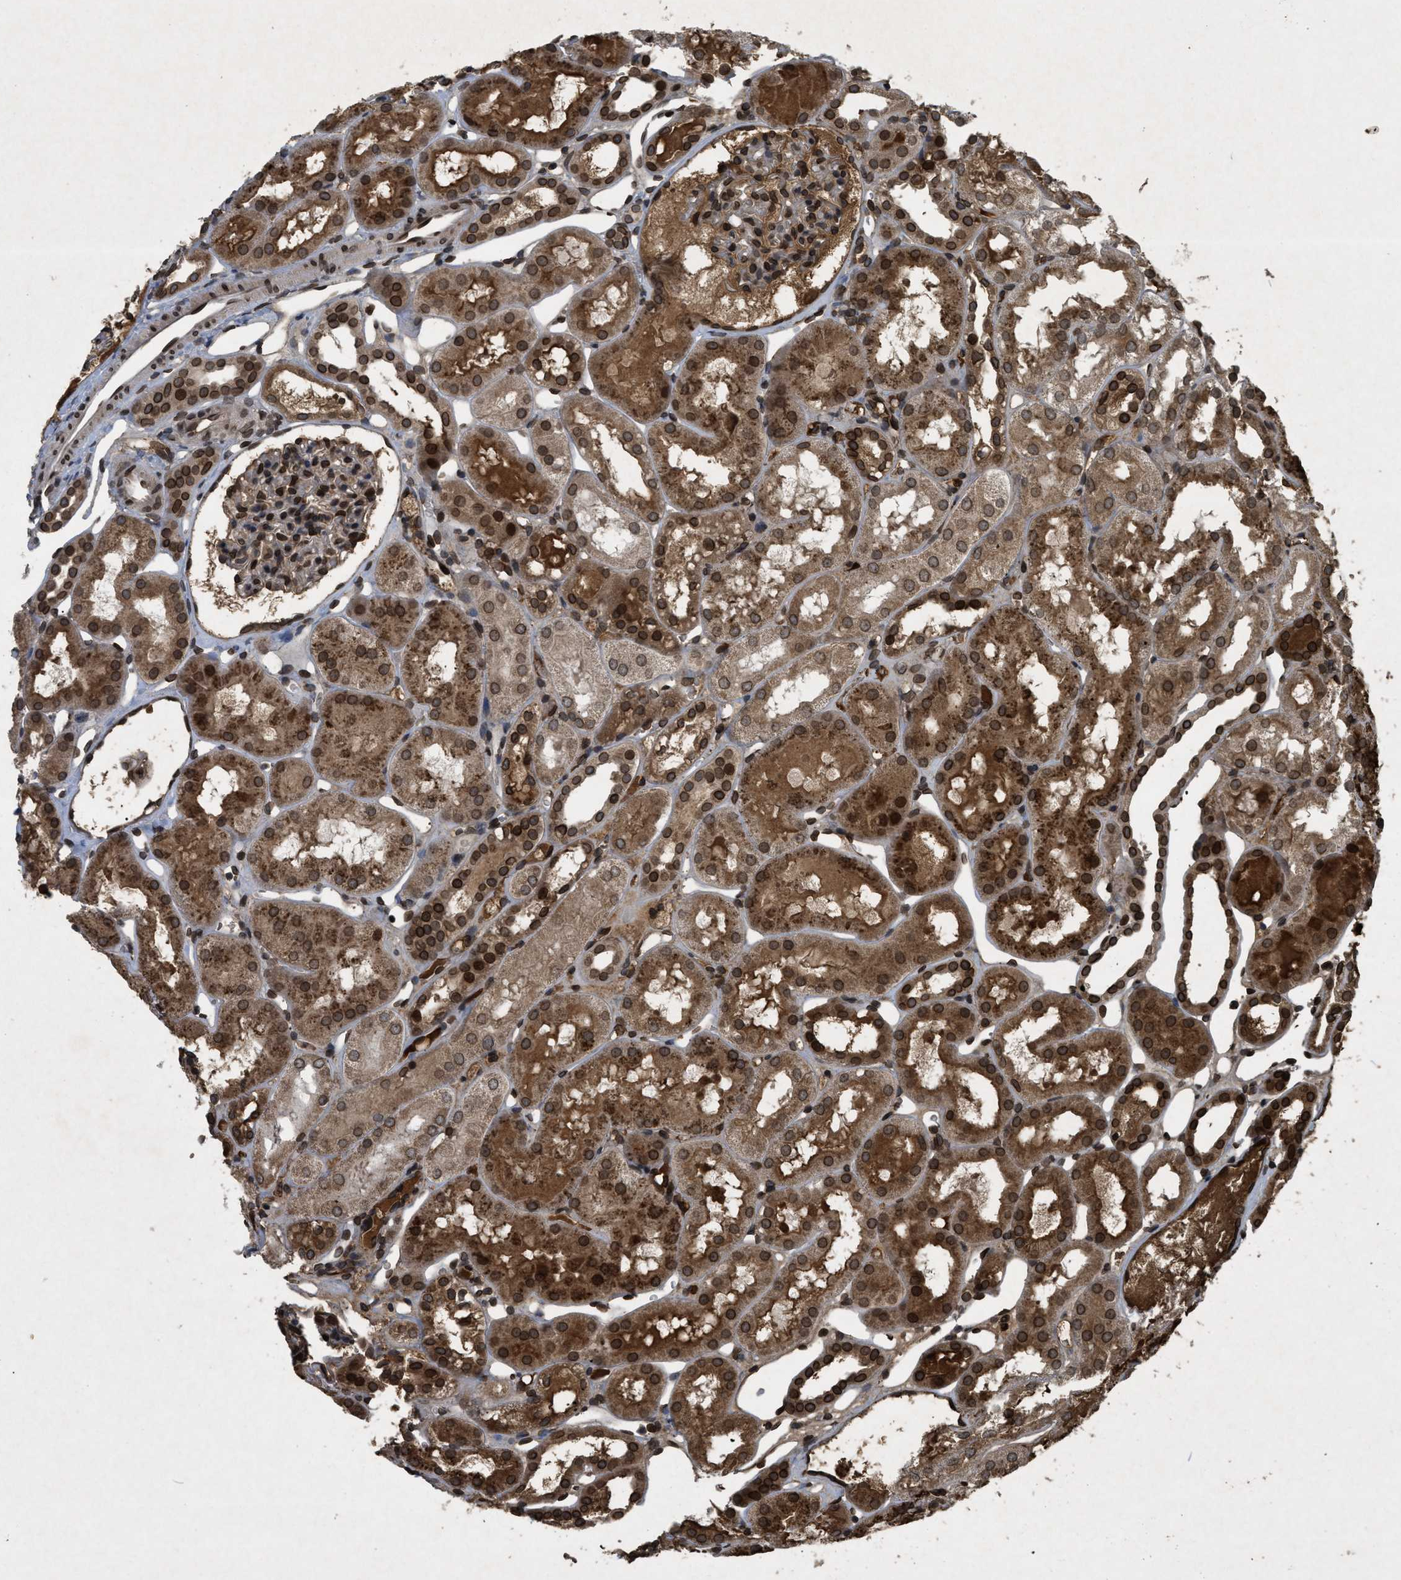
{"staining": {"intensity": "strong", "quantity": "25%-75%", "location": "nuclear"}, "tissue": "kidney", "cell_type": "Cells in glomeruli", "image_type": "normal", "snomed": [{"axis": "morphology", "description": "Normal tissue, NOS"}, {"axis": "topography", "description": "Kidney"}, {"axis": "topography", "description": "Urinary bladder"}], "caption": "Human kidney stained with a brown dye demonstrates strong nuclear positive positivity in approximately 25%-75% of cells in glomeruli.", "gene": "CRY1", "patient": {"sex": "male", "age": 16}}